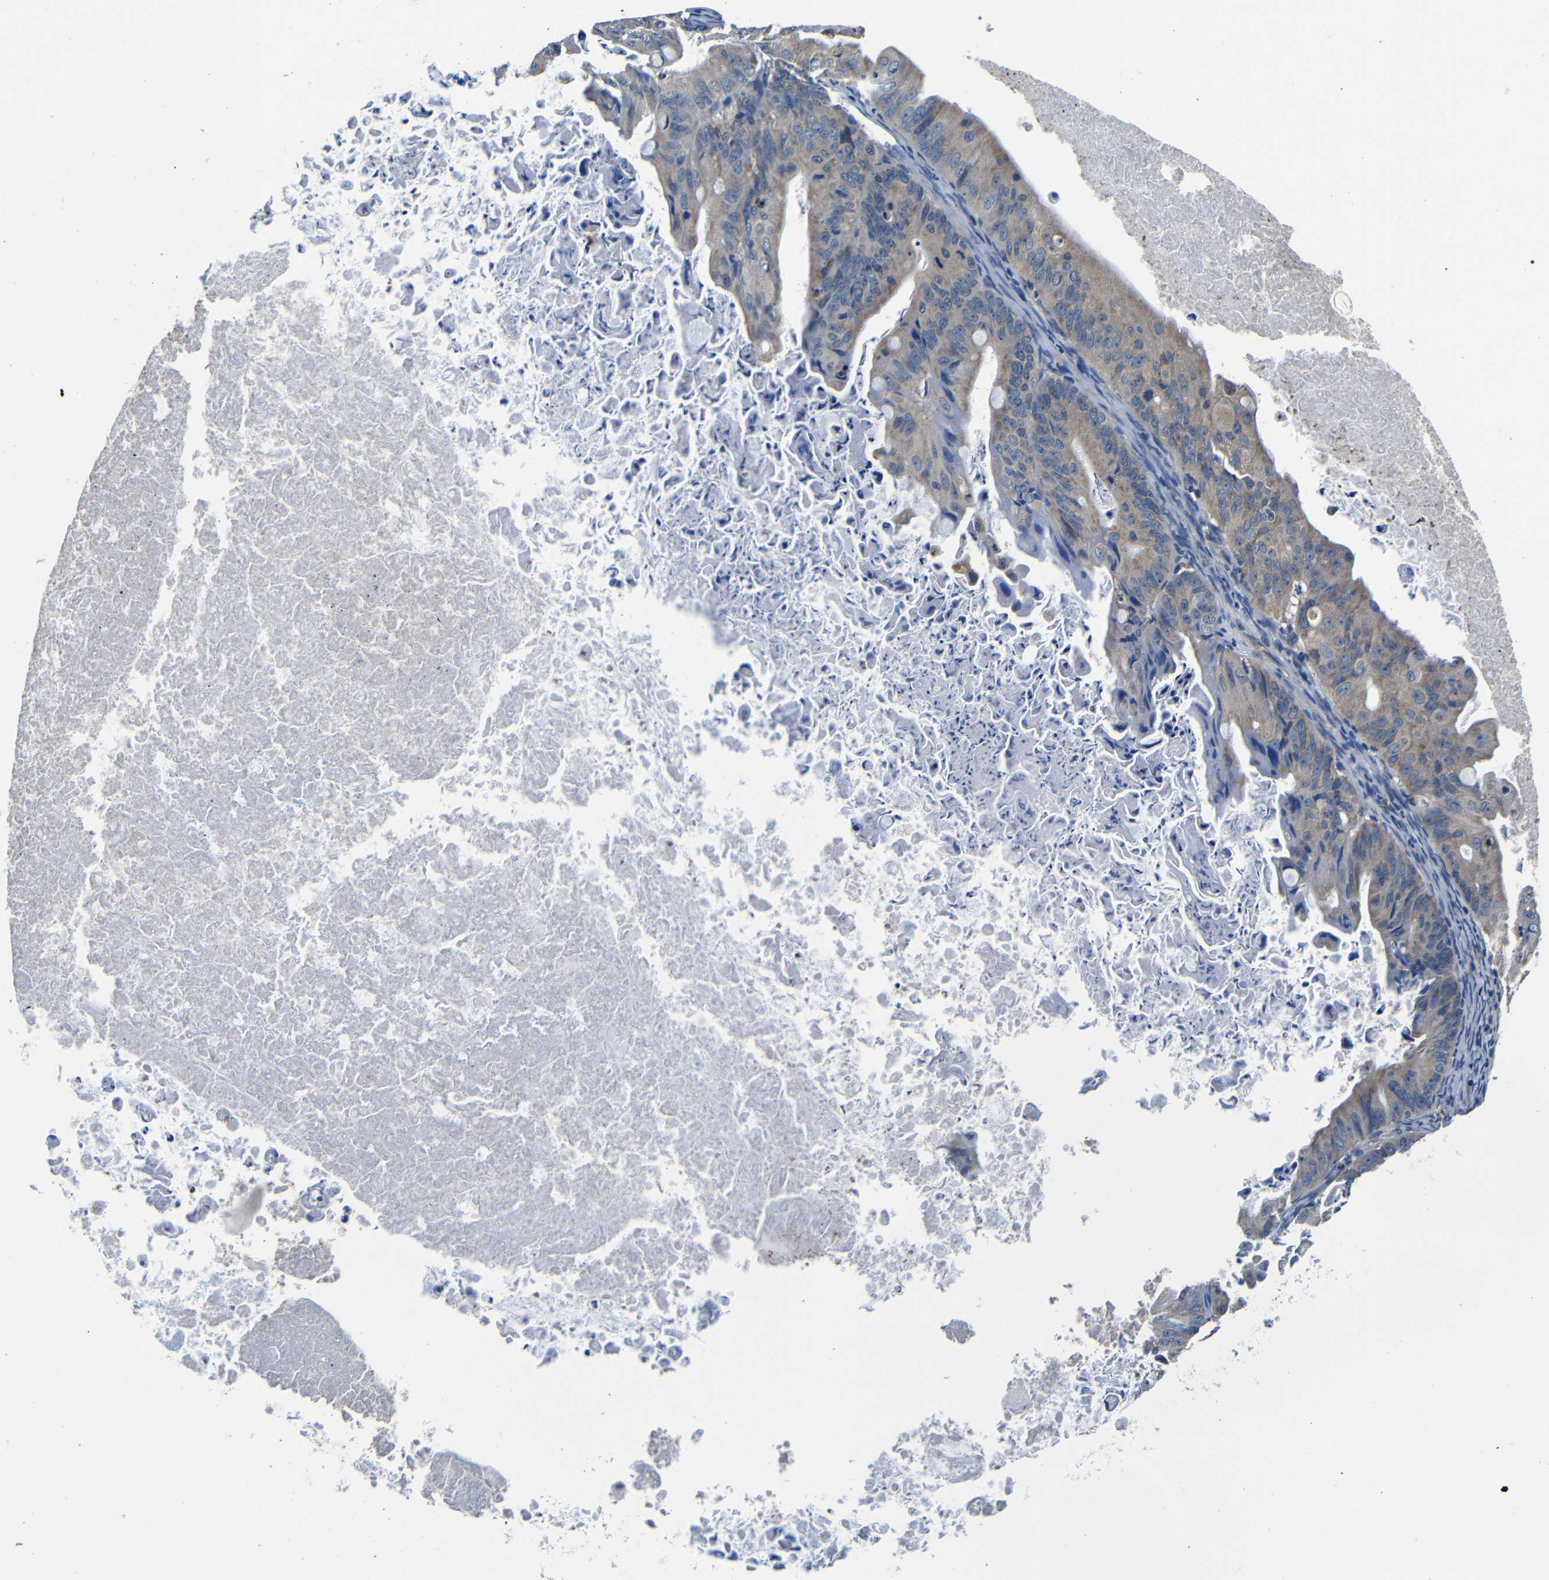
{"staining": {"intensity": "weak", "quantity": ">75%", "location": "cytoplasmic/membranous"}, "tissue": "ovarian cancer", "cell_type": "Tumor cells", "image_type": "cancer", "snomed": [{"axis": "morphology", "description": "Cystadenocarcinoma, mucinous, NOS"}, {"axis": "topography", "description": "Ovary"}], "caption": "Tumor cells exhibit low levels of weak cytoplasmic/membranous staining in approximately >75% of cells in human ovarian mucinous cystadenocarcinoma.", "gene": "FKBP14", "patient": {"sex": "female", "age": 37}}